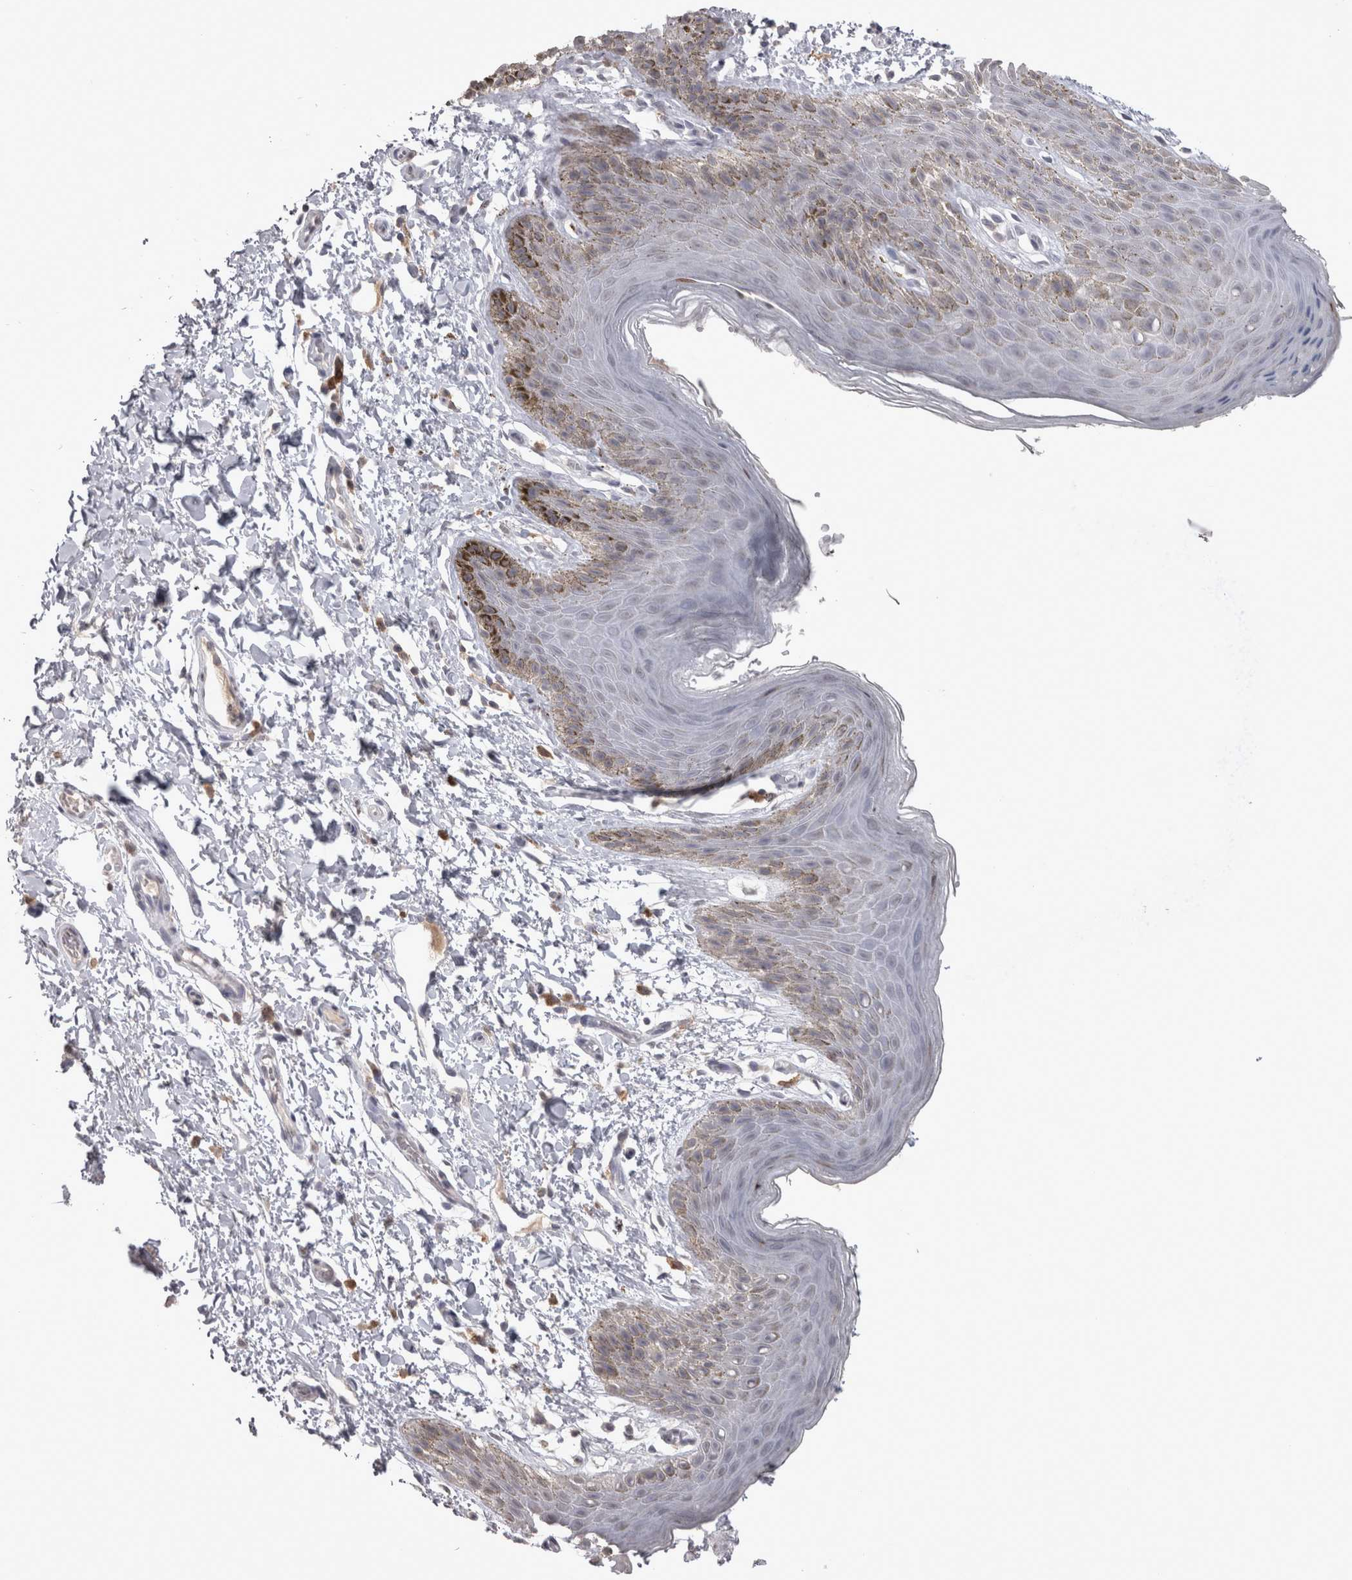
{"staining": {"intensity": "weak", "quantity": "<25%", "location": "cytoplasmic/membranous"}, "tissue": "skin", "cell_type": "Epidermal cells", "image_type": "normal", "snomed": [{"axis": "morphology", "description": "Normal tissue, NOS"}, {"axis": "topography", "description": "Anal"}, {"axis": "topography", "description": "Peripheral nerve tissue"}], "caption": "Image shows no significant protein expression in epidermal cells of normal skin. (DAB (3,3'-diaminobenzidine) immunohistochemistry visualized using brightfield microscopy, high magnification).", "gene": "LAX1", "patient": {"sex": "male", "age": 44}}